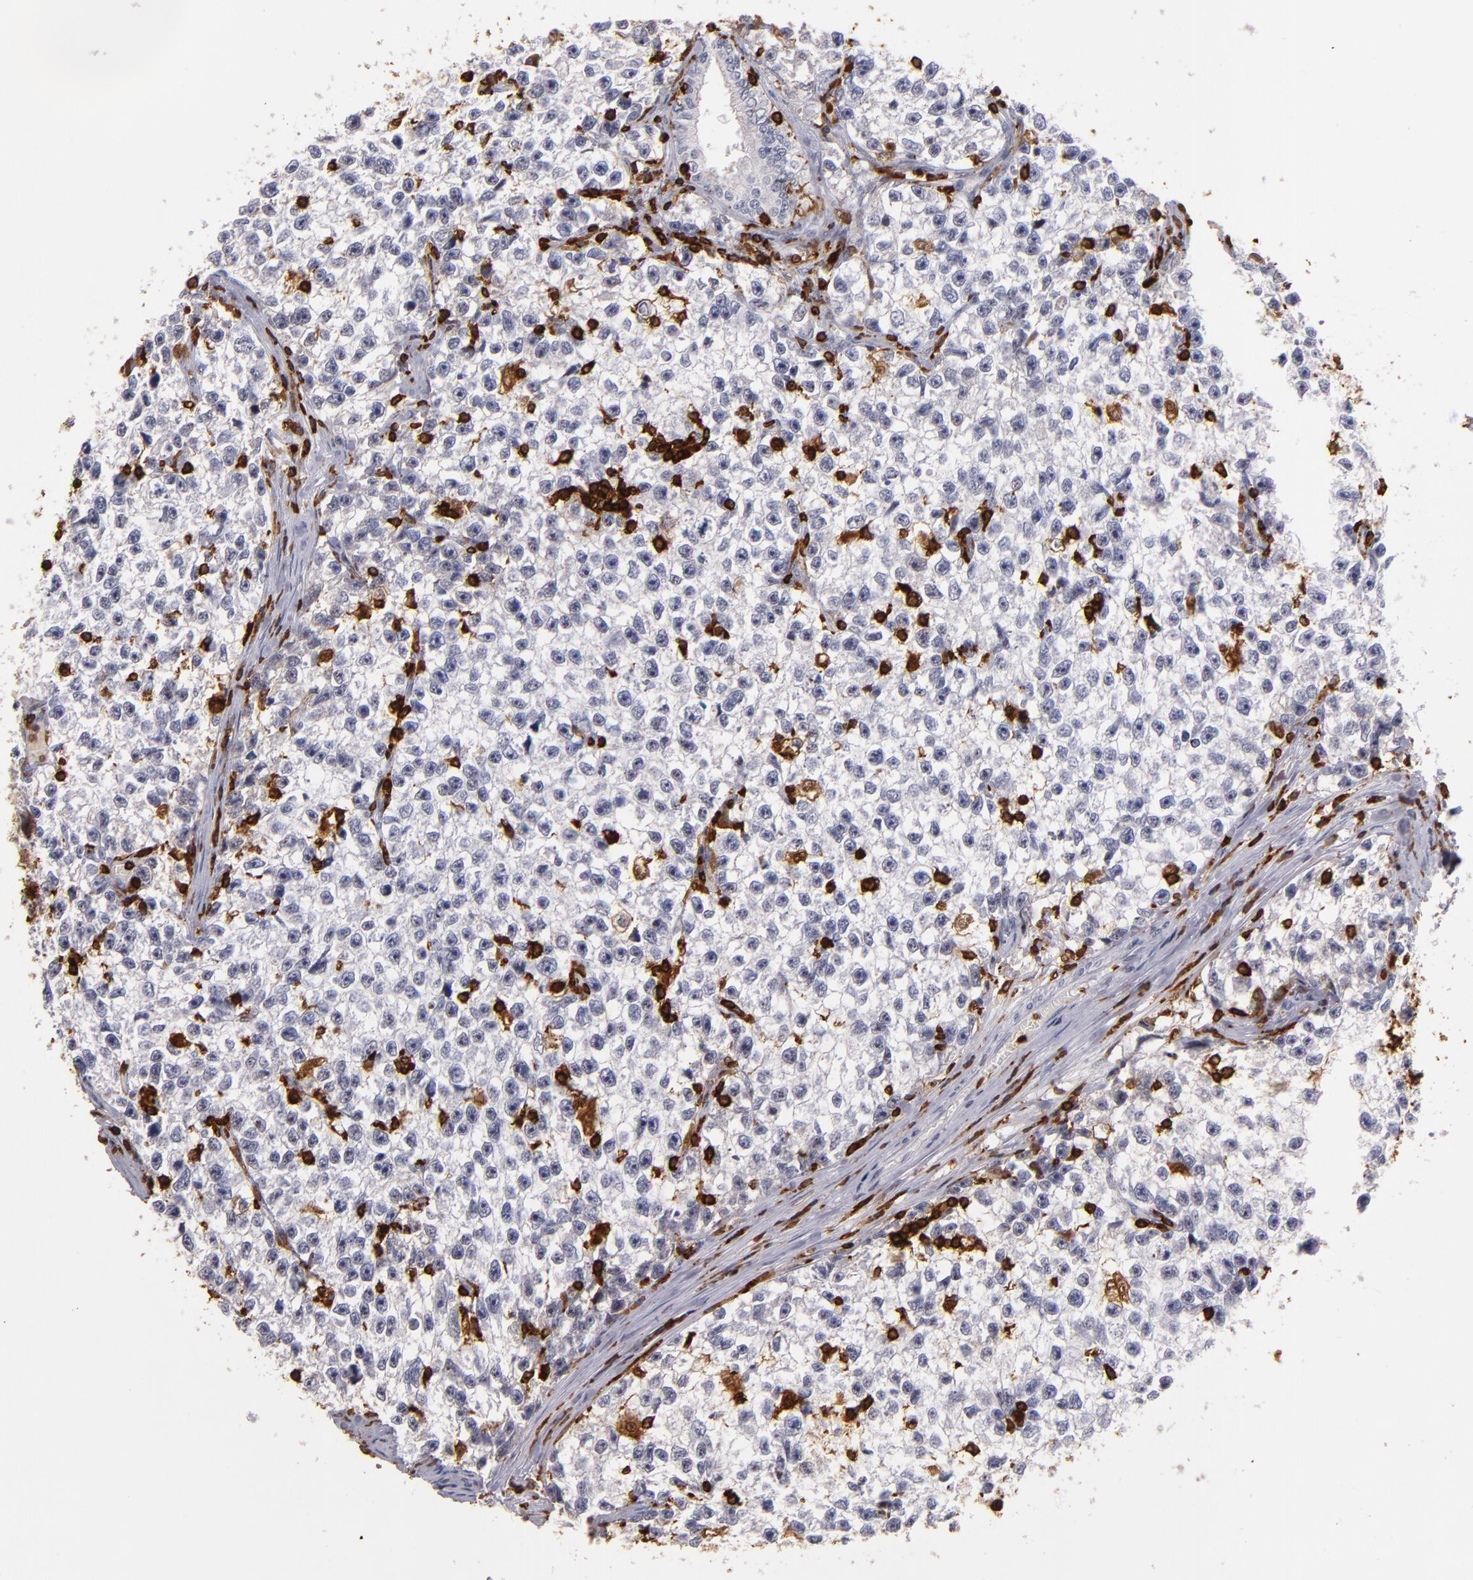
{"staining": {"intensity": "negative", "quantity": "none", "location": "none"}, "tissue": "testis cancer", "cell_type": "Tumor cells", "image_type": "cancer", "snomed": [{"axis": "morphology", "description": "Seminoma, NOS"}, {"axis": "morphology", "description": "Carcinoma, Embryonal, NOS"}, {"axis": "topography", "description": "Testis"}], "caption": "Micrograph shows no significant protein expression in tumor cells of testis cancer (embryonal carcinoma).", "gene": "WAS", "patient": {"sex": "male", "age": 30}}